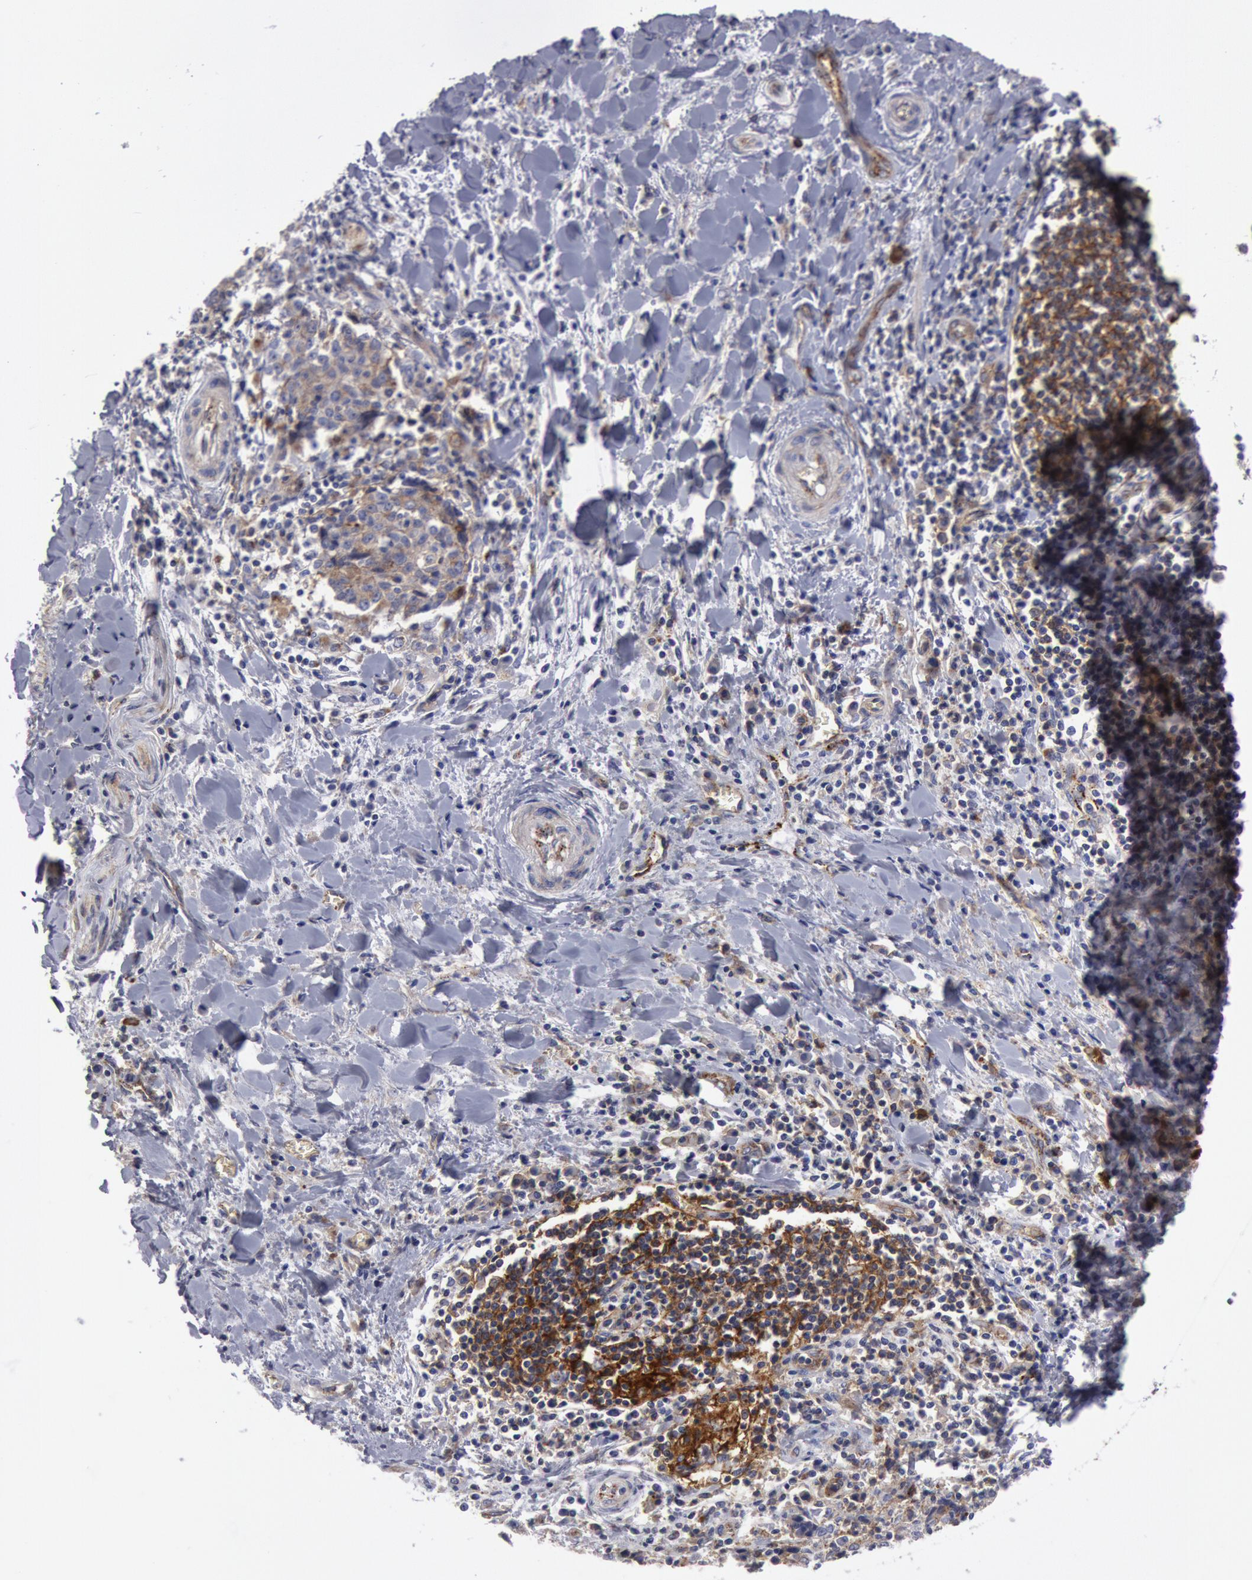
{"staining": {"intensity": "weak", "quantity": "25%-75%", "location": "cytoplasmic/membranous"}, "tissue": "liver cancer", "cell_type": "Tumor cells", "image_type": "cancer", "snomed": [{"axis": "morphology", "description": "Cholangiocarcinoma"}, {"axis": "topography", "description": "Liver"}], "caption": "IHC of human liver cancer (cholangiocarcinoma) reveals low levels of weak cytoplasmic/membranous staining in approximately 25%-75% of tumor cells.", "gene": "FLOT1", "patient": {"sex": "male", "age": 57}}